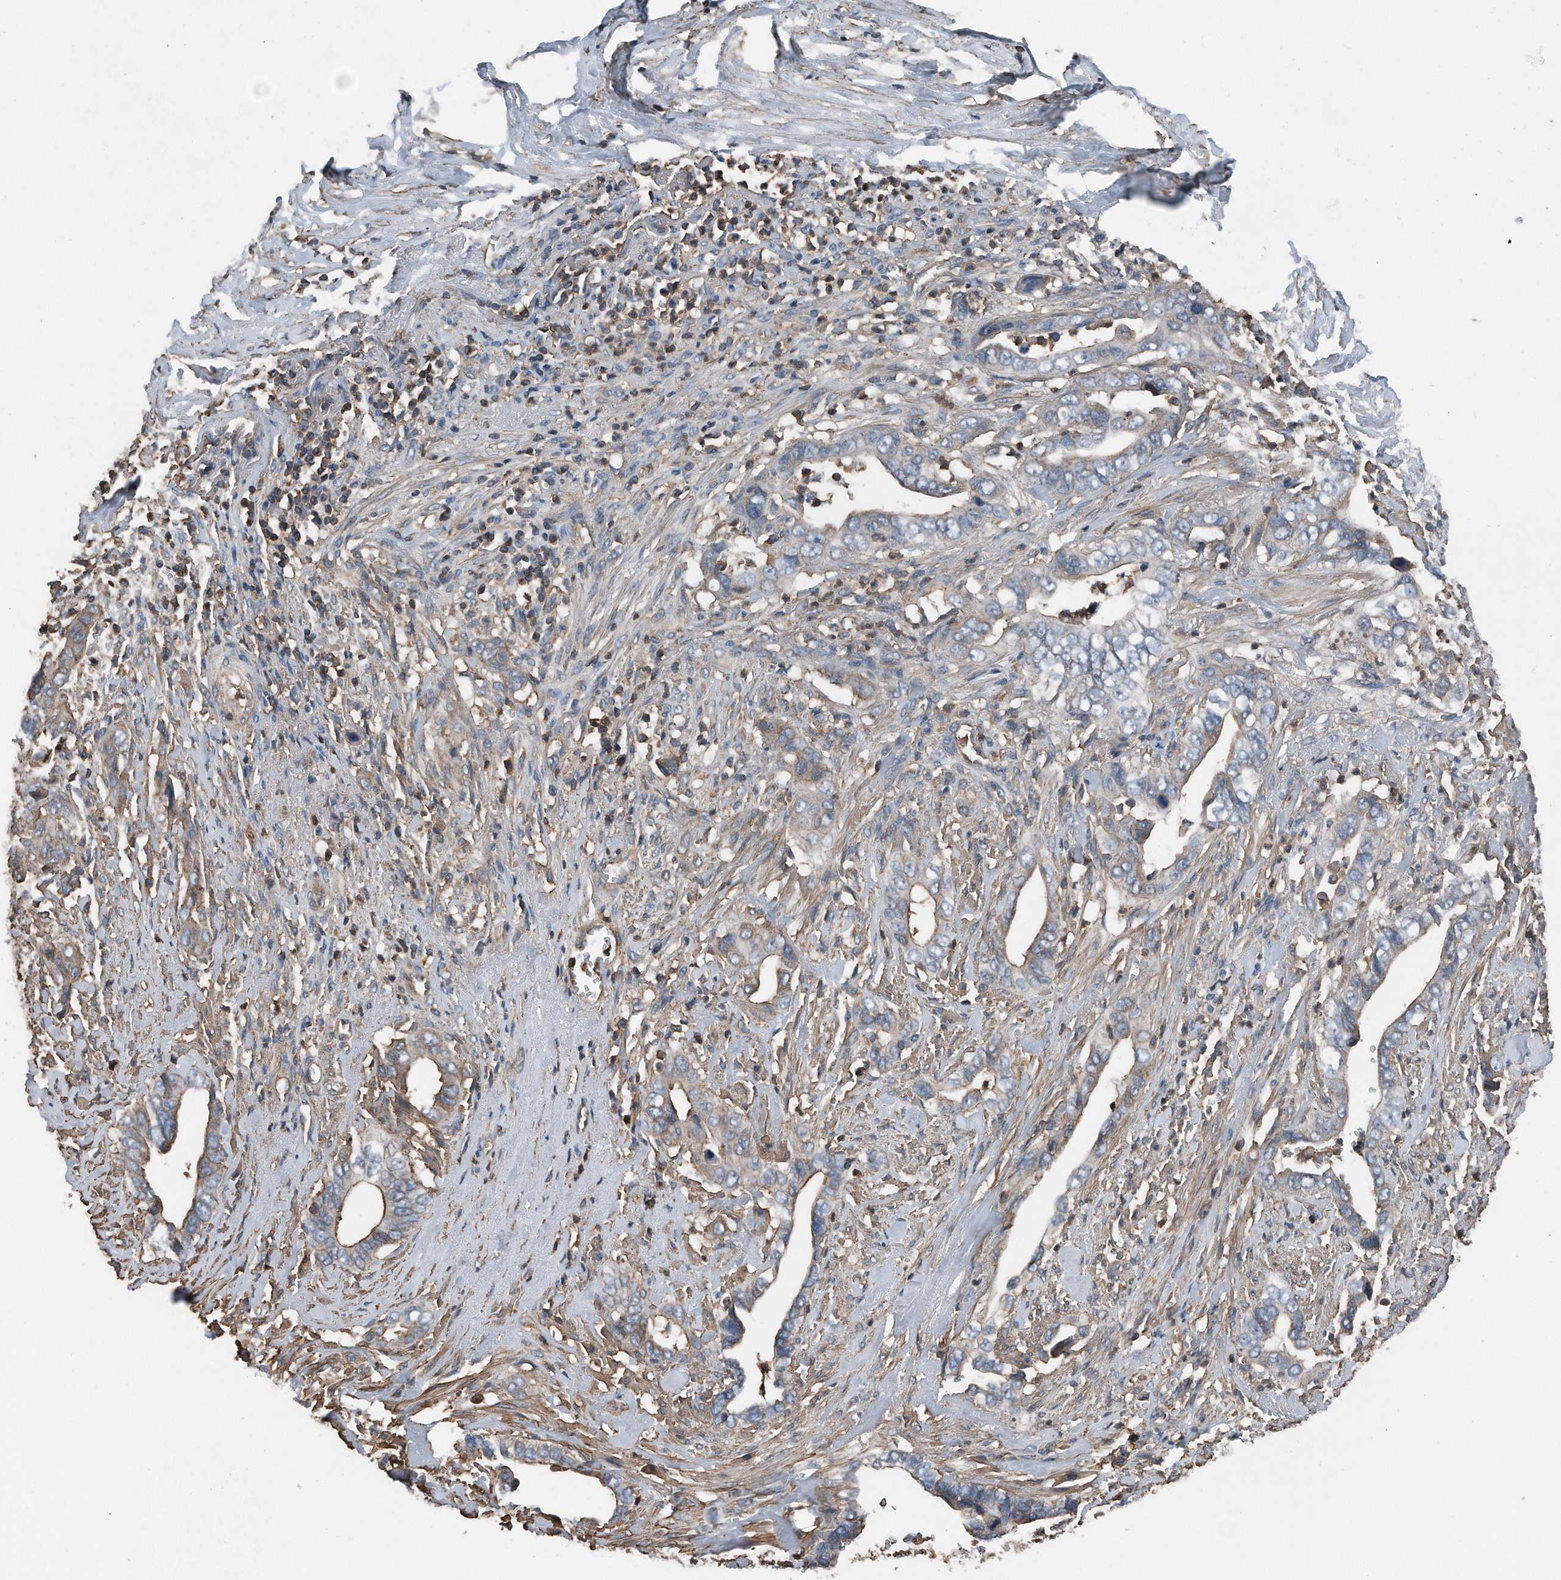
{"staining": {"intensity": "weak", "quantity": "25%-75%", "location": "cytoplasmic/membranous"}, "tissue": "liver cancer", "cell_type": "Tumor cells", "image_type": "cancer", "snomed": [{"axis": "morphology", "description": "Cholangiocarcinoma"}, {"axis": "topography", "description": "Liver"}], "caption": "Immunohistochemistry of cholangiocarcinoma (liver) demonstrates low levels of weak cytoplasmic/membranous expression in about 25%-75% of tumor cells.", "gene": "RSPO3", "patient": {"sex": "female", "age": 79}}